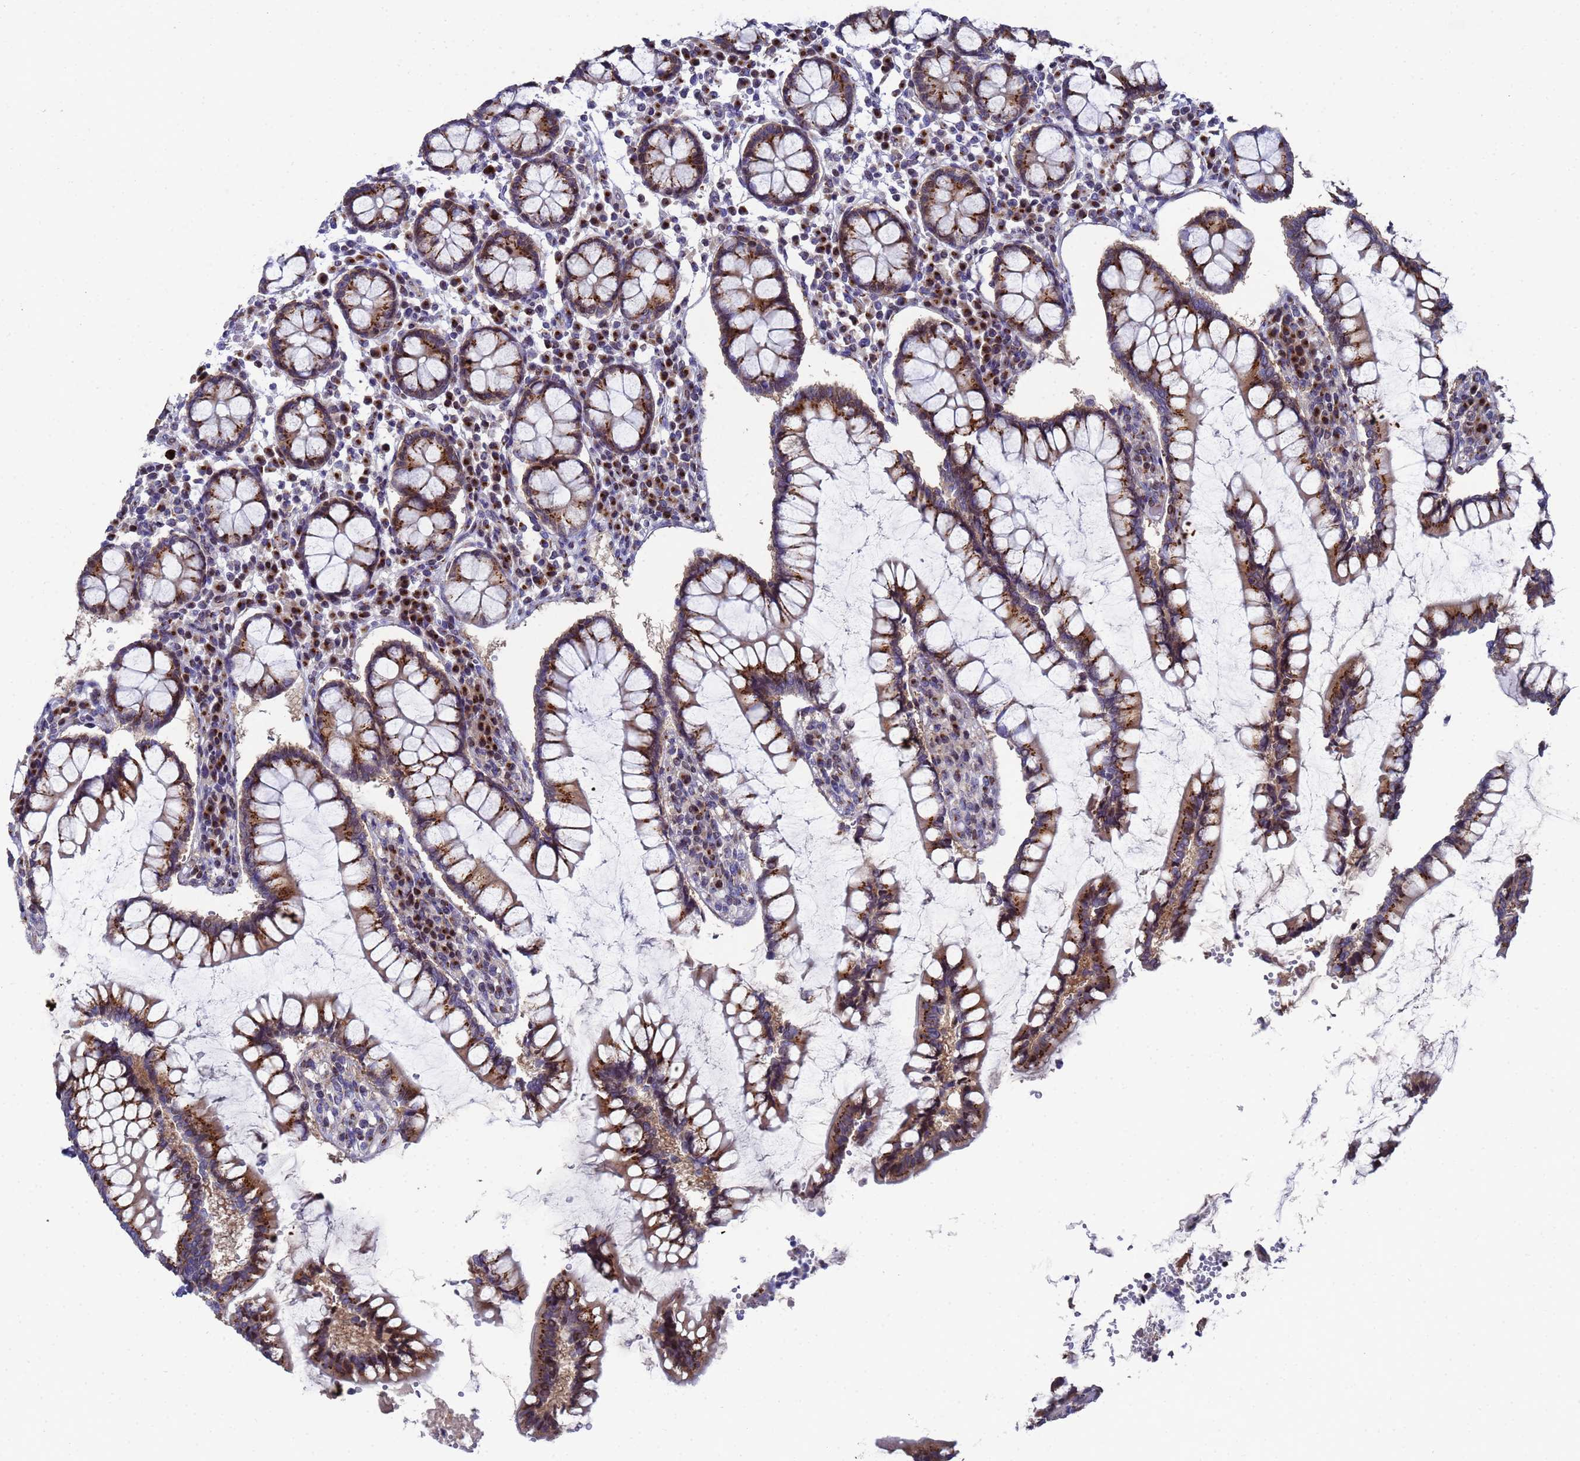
{"staining": {"intensity": "moderate", "quantity": ">75%", "location": "cytoplasmic/membranous"}, "tissue": "colon", "cell_type": "Endothelial cells", "image_type": "normal", "snomed": [{"axis": "morphology", "description": "Normal tissue, NOS"}, {"axis": "topography", "description": "Colon"}], "caption": "Immunohistochemical staining of unremarkable human colon exhibits moderate cytoplasmic/membranous protein staining in about >75% of endothelial cells.", "gene": "NSUN6", "patient": {"sex": "female", "age": 79}}